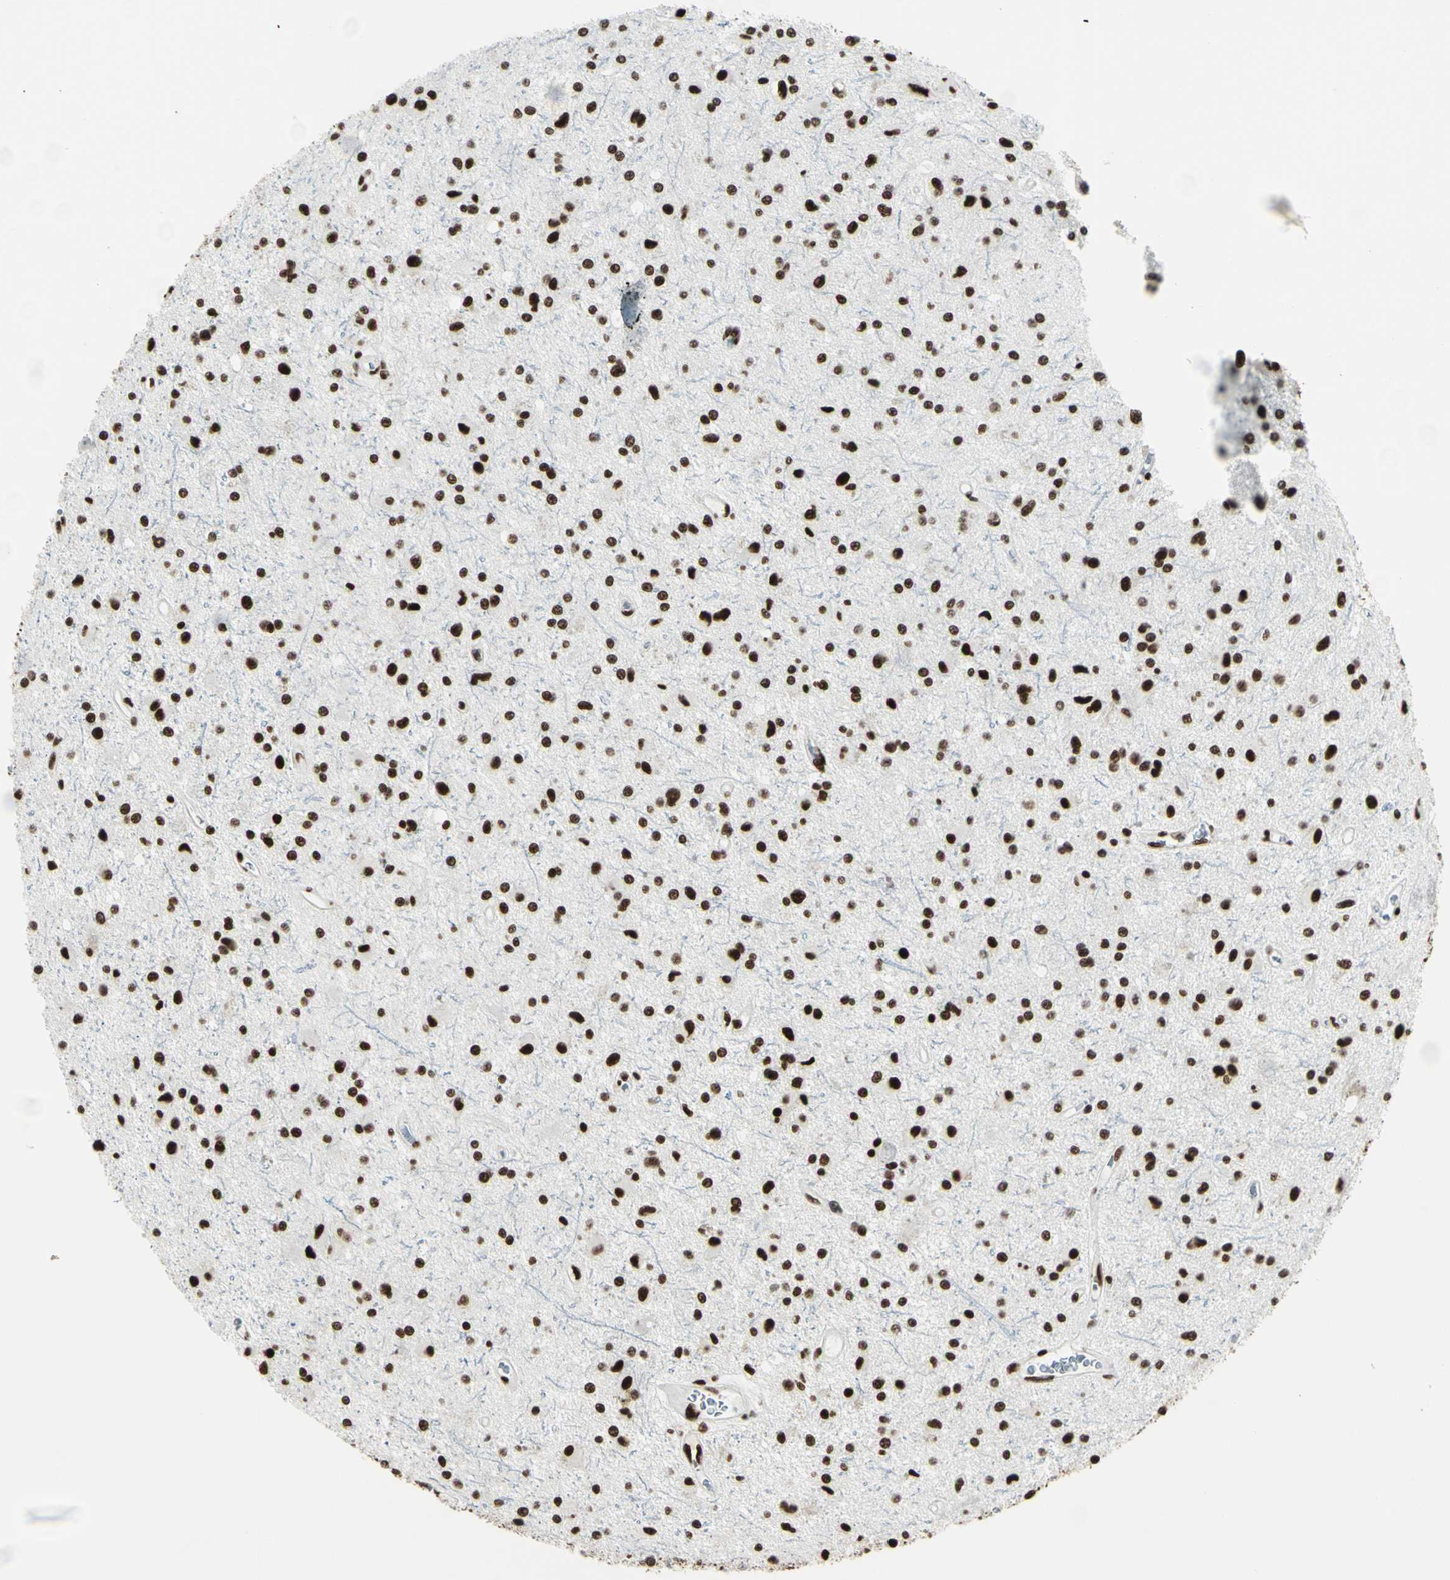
{"staining": {"intensity": "strong", "quantity": ">75%", "location": "nuclear"}, "tissue": "glioma", "cell_type": "Tumor cells", "image_type": "cancer", "snomed": [{"axis": "morphology", "description": "Glioma, malignant, Low grade"}, {"axis": "topography", "description": "Brain"}], "caption": "Immunohistochemical staining of glioma exhibits high levels of strong nuclear staining in approximately >75% of tumor cells.", "gene": "CCAR1", "patient": {"sex": "male", "age": 58}}